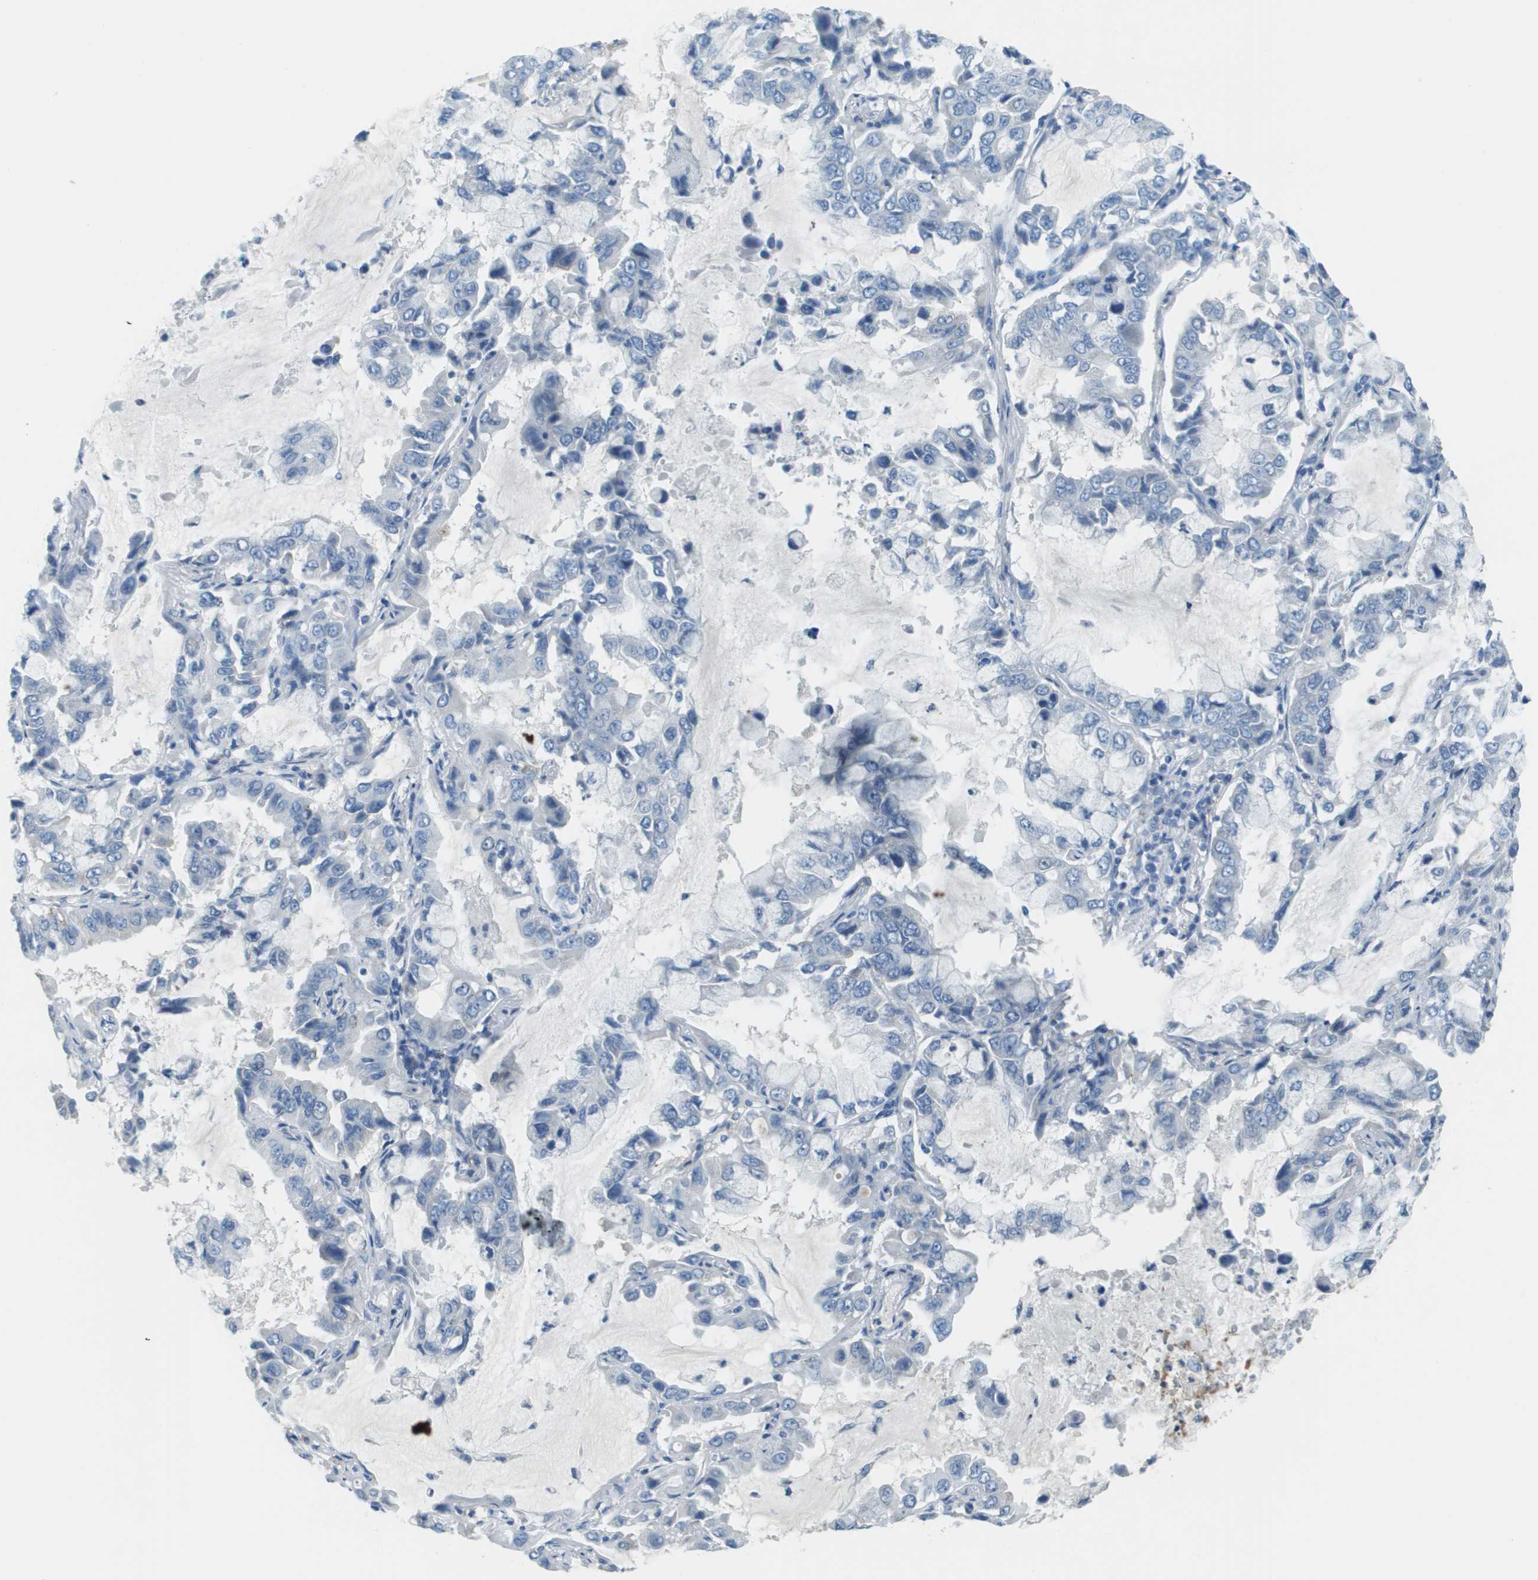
{"staining": {"intensity": "negative", "quantity": "none", "location": "none"}, "tissue": "lung cancer", "cell_type": "Tumor cells", "image_type": "cancer", "snomed": [{"axis": "morphology", "description": "Adenocarcinoma, NOS"}, {"axis": "topography", "description": "Lung"}], "caption": "High power microscopy image of an immunohistochemistry (IHC) micrograph of lung cancer (adenocarcinoma), revealing no significant expression in tumor cells.", "gene": "PTGDR2", "patient": {"sex": "male", "age": 64}}